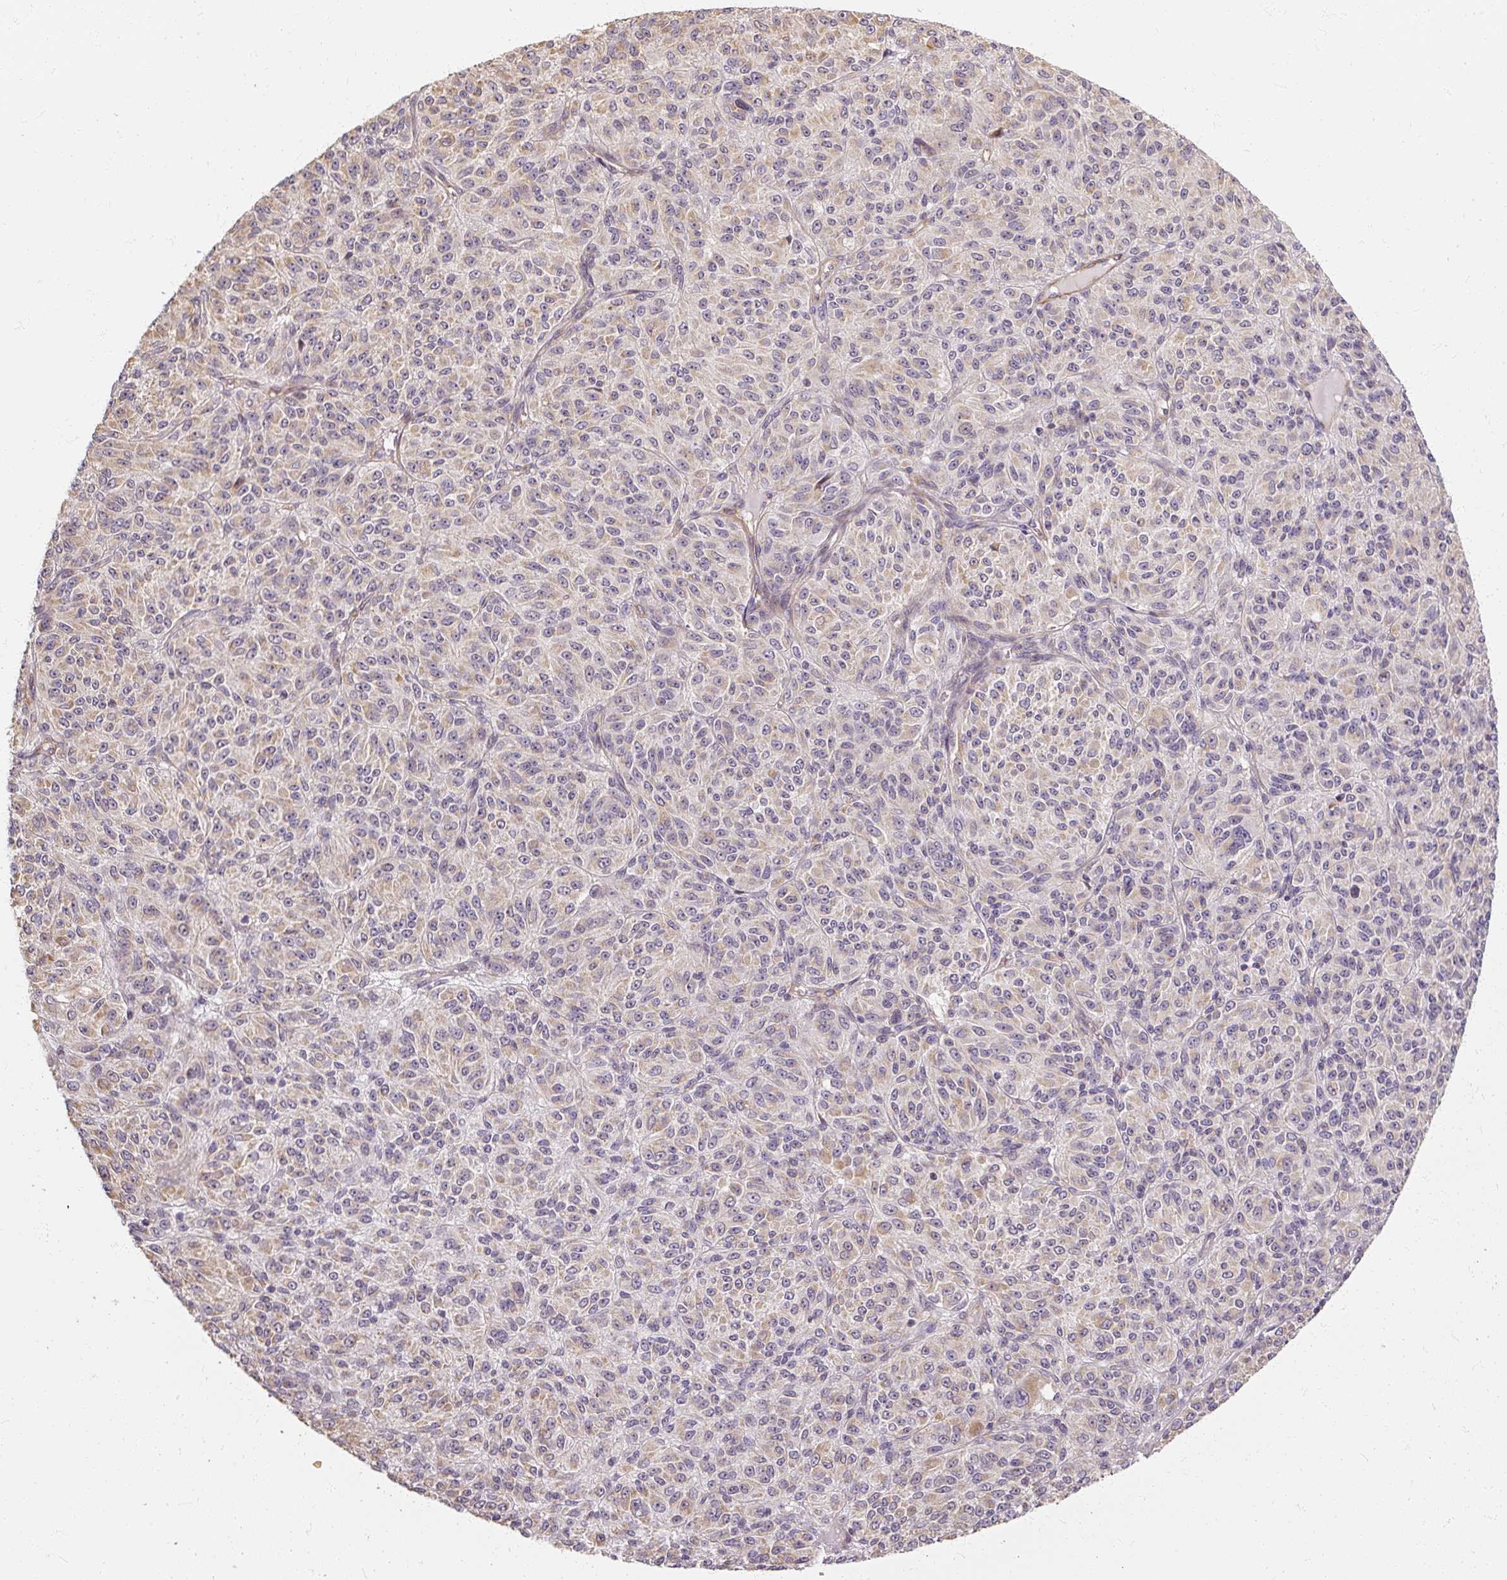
{"staining": {"intensity": "weak", "quantity": "25%-75%", "location": "cytoplasmic/membranous"}, "tissue": "melanoma", "cell_type": "Tumor cells", "image_type": "cancer", "snomed": [{"axis": "morphology", "description": "Malignant melanoma, Metastatic site"}, {"axis": "topography", "description": "Brain"}], "caption": "High-magnification brightfield microscopy of malignant melanoma (metastatic site) stained with DAB (brown) and counterstained with hematoxylin (blue). tumor cells exhibit weak cytoplasmic/membranous positivity is identified in approximately25%-75% of cells.", "gene": "RB1CC1", "patient": {"sex": "female", "age": 56}}